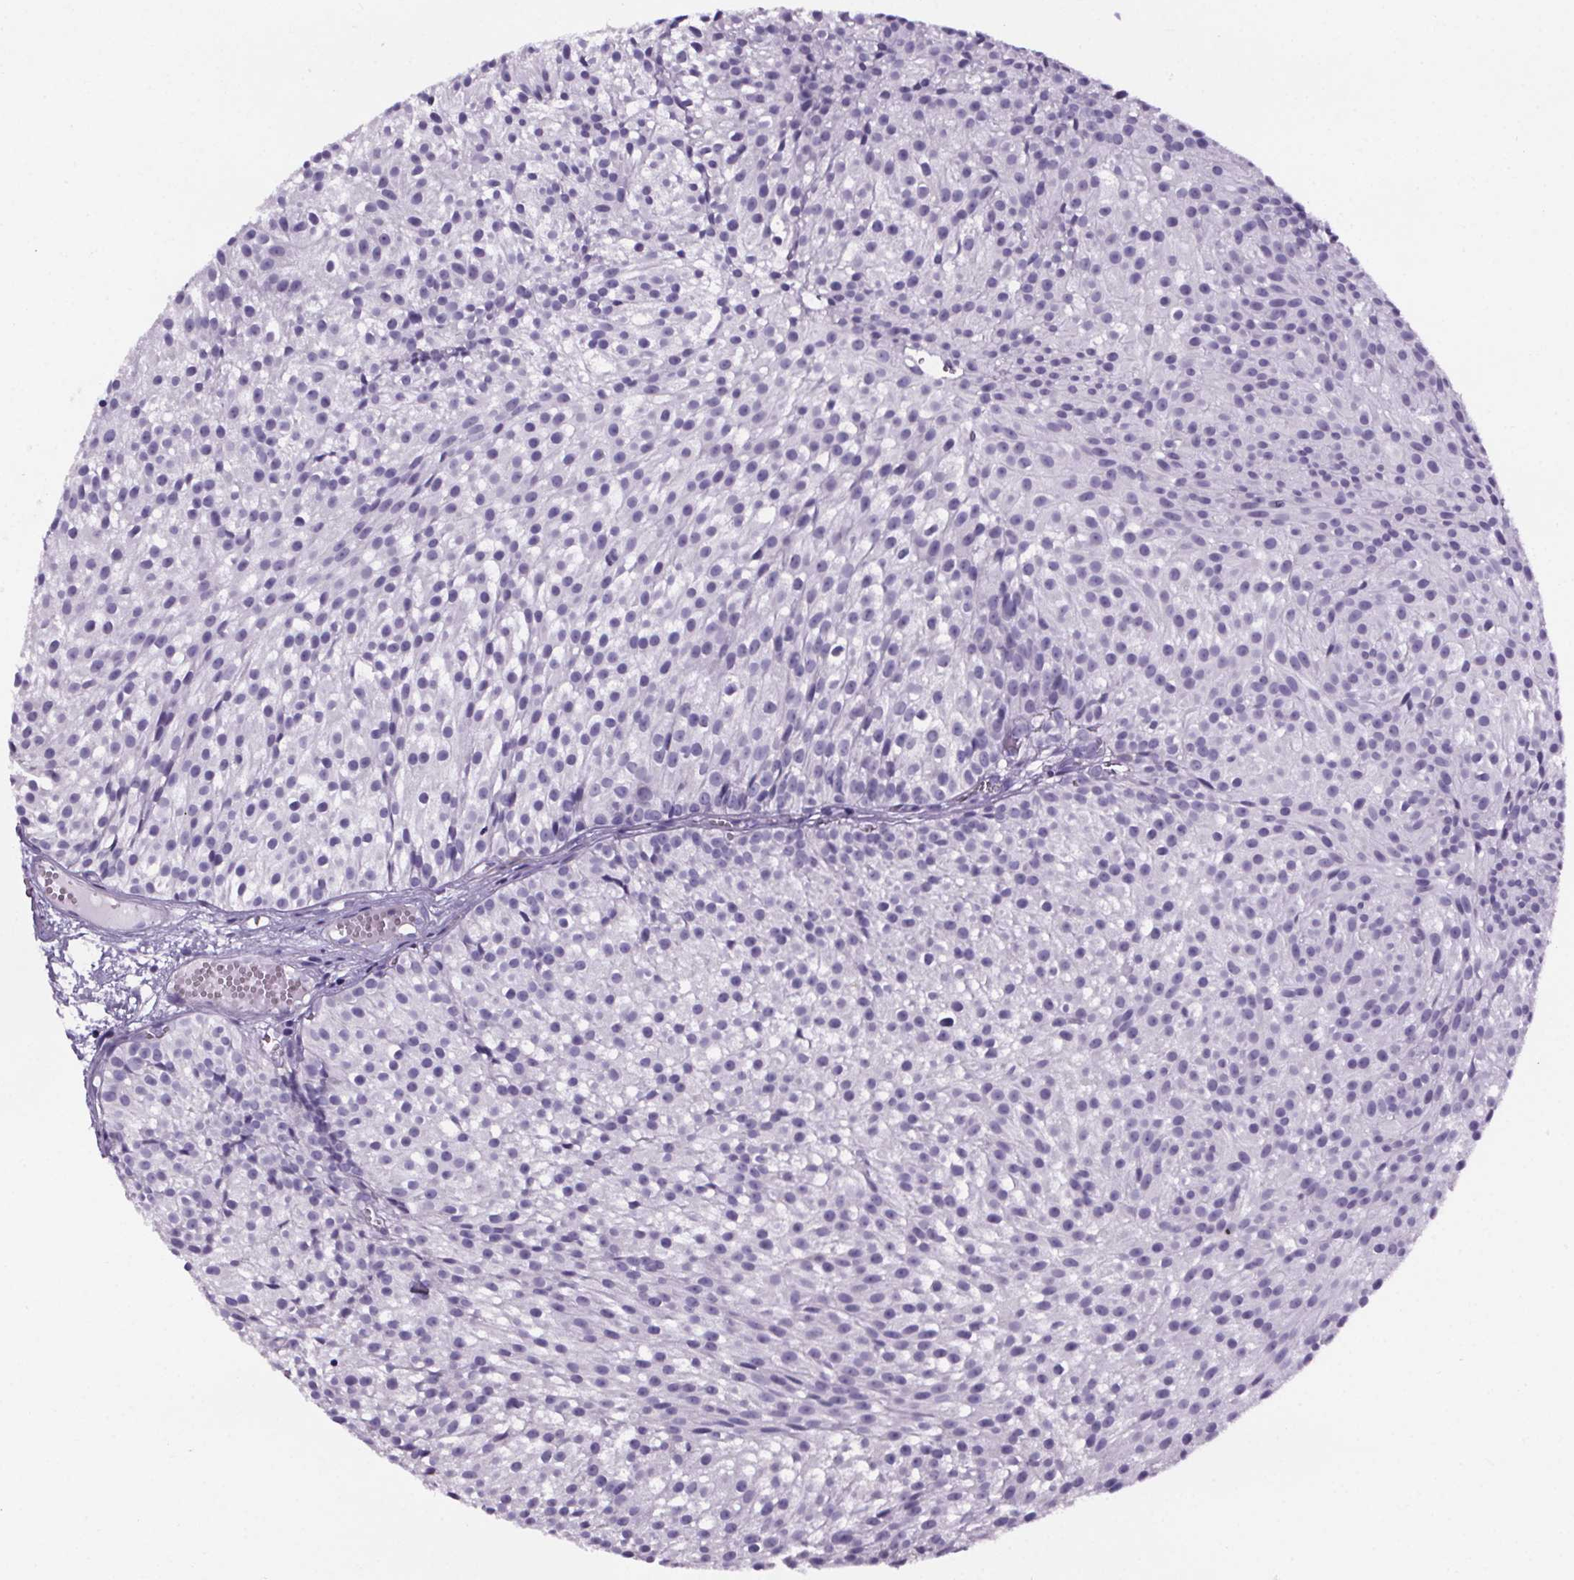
{"staining": {"intensity": "negative", "quantity": "none", "location": "none"}, "tissue": "urothelial cancer", "cell_type": "Tumor cells", "image_type": "cancer", "snomed": [{"axis": "morphology", "description": "Urothelial carcinoma, Low grade"}, {"axis": "topography", "description": "Urinary bladder"}], "caption": "High magnification brightfield microscopy of urothelial carcinoma (low-grade) stained with DAB (3,3'-diaminobenzidine) (brown) and counterstained with hematoxylin (blue): tumor cells show no significant staining.", "gene": "CUBN", "patient": {"sex": "male", "age": 63}}